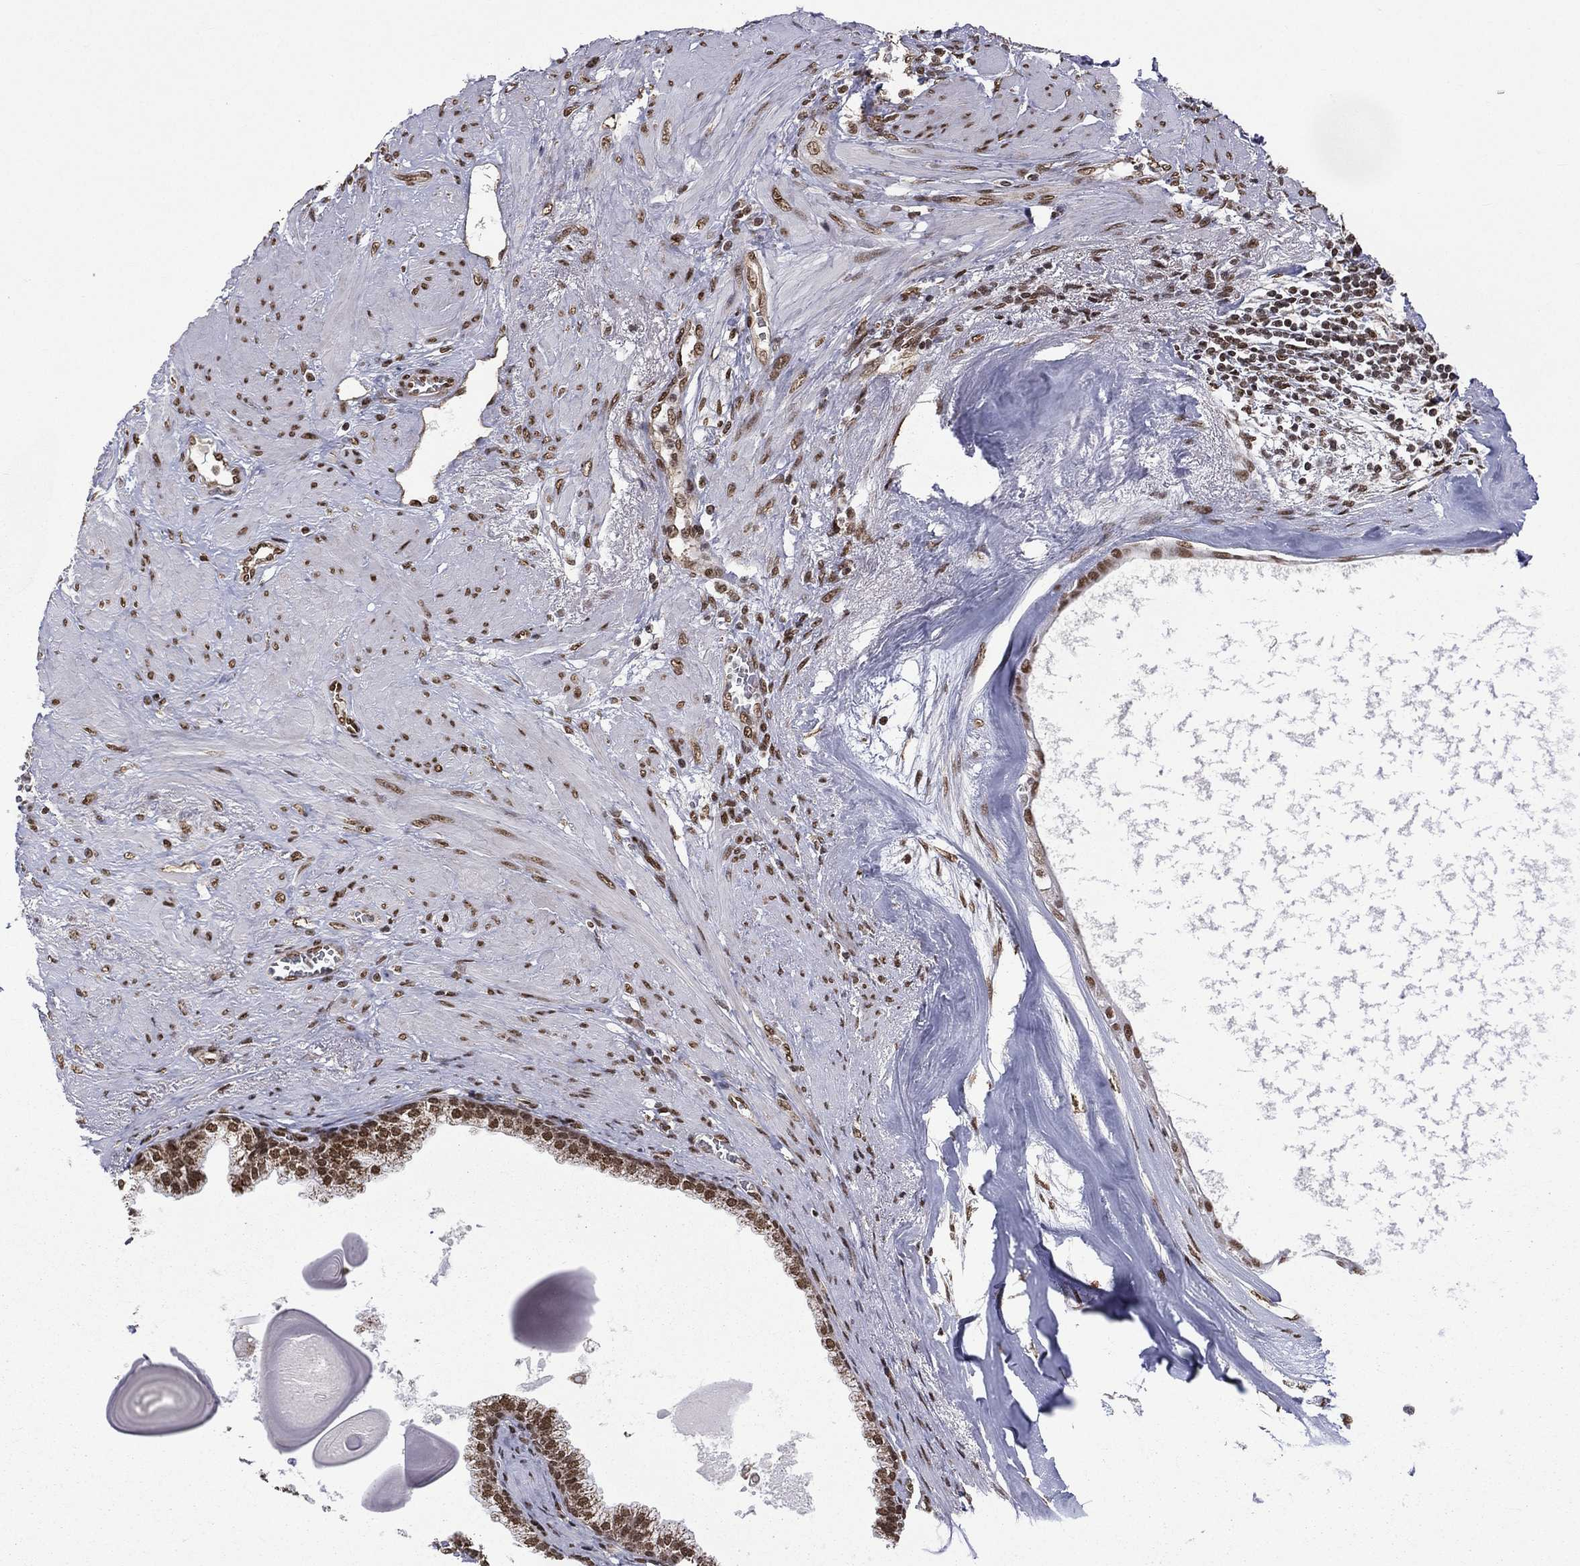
{"staining": {"intensity": "strong", "quantity": ">75%", "location": "nuclear"}, "tissue": "prostate cancer", "cell_type": "Tumor cells", "image_type": "cancer", "snomed": [{"axis": "morphology", "description": "Adenocarcinoma, NOS"}, {"axis": "topography", "description": "Prostate"}], "caption": "Immunohistochemistry staining of prostate adenocarcinoma, which displays high levels of strong nuclear positivity in about >75% of tumor cells indicating strong nuclear protein expression. The staining was performed using DAB (3,3'-diaminobenzidine) (brown) for protein detection and nuclei were counterstained in hematoxylin (blue).", "gene": "C5orf24", "patient": {"sex": "male", "age": 69}}